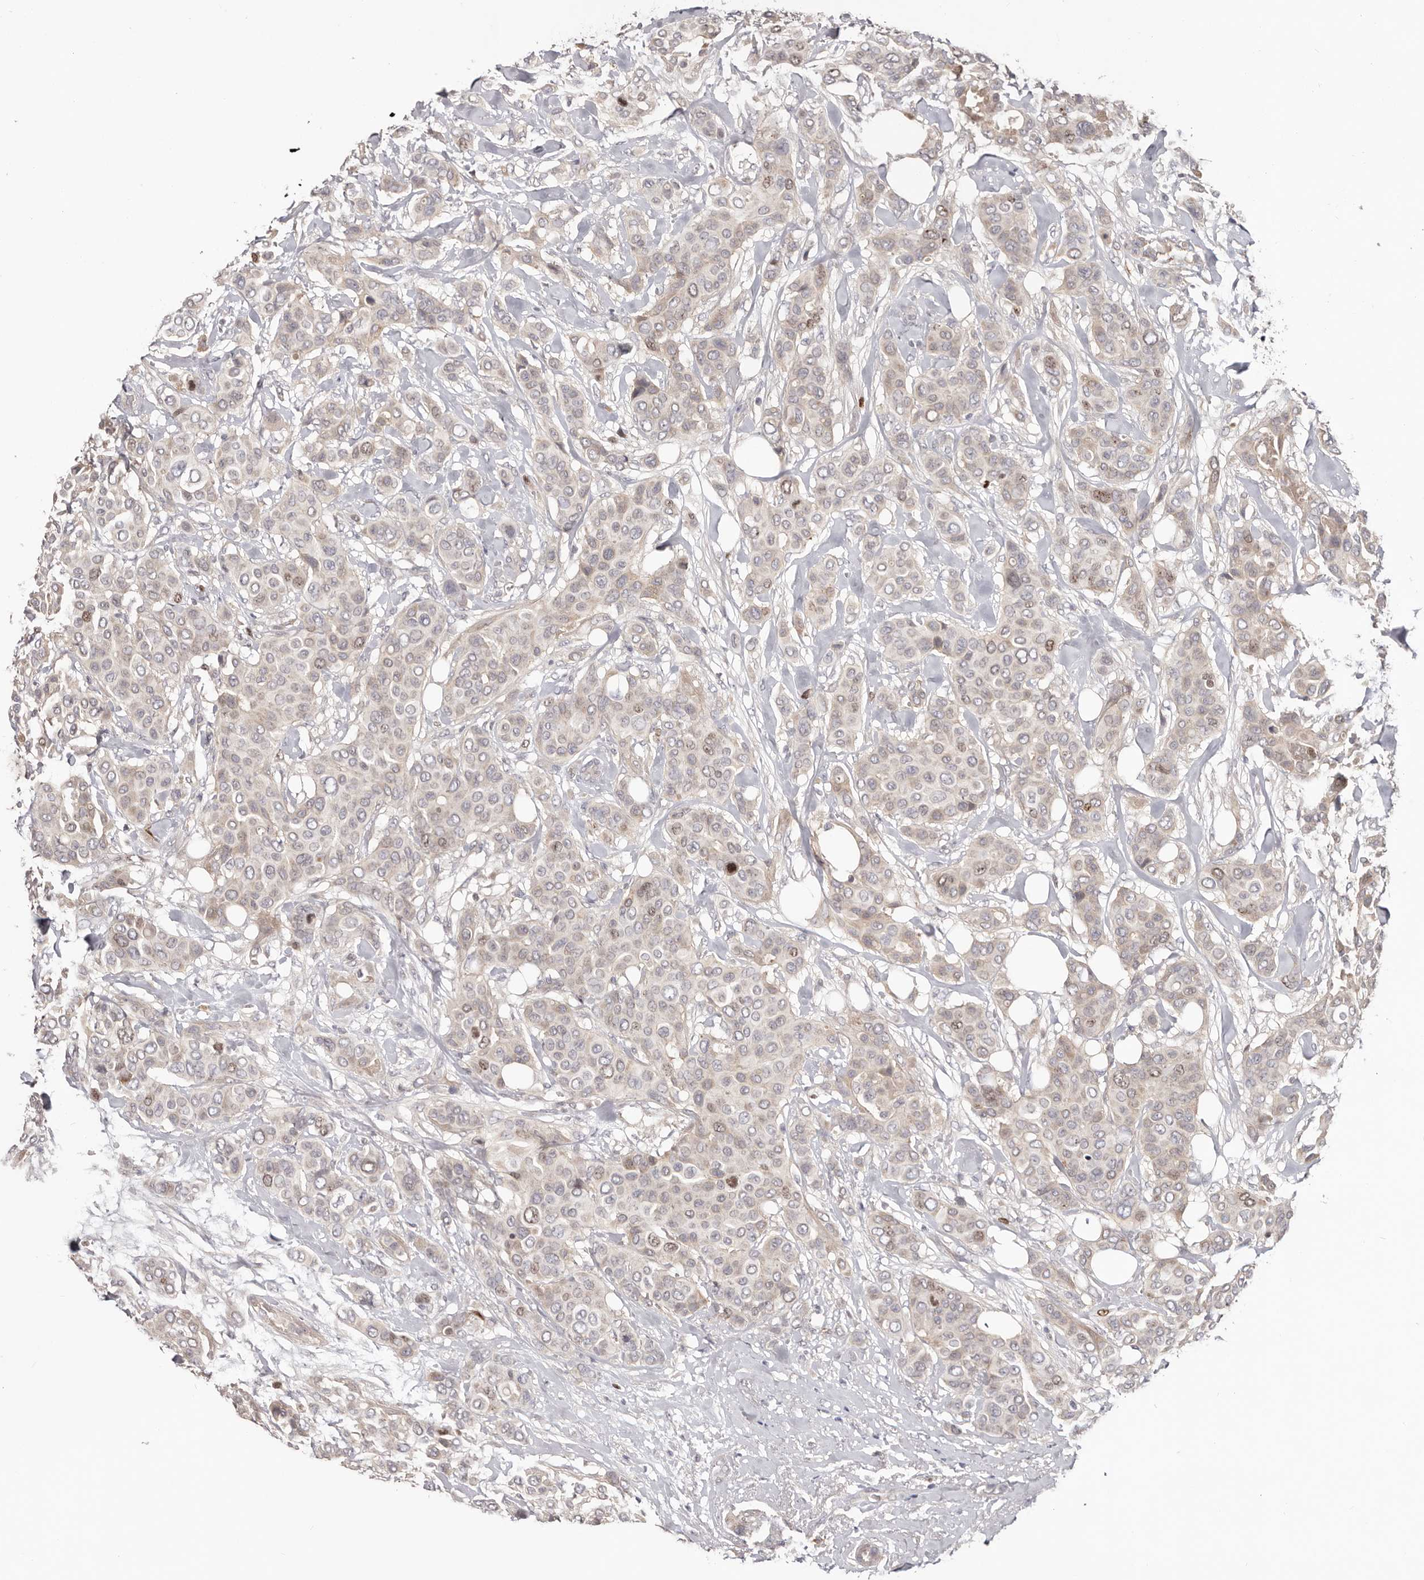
{"staining": {"intensity": "weak", "quantity": "<25%", "location": "nuclear"}, "tissue": "breast cancer", "cell_type": "Tumor cells", "image_type": "cancer", "snomed": [{"axis": "morphology", "description": "Lobular carcinoma"}, {"axis": "topography", "description": "Breast"}], "caption": "Image shows no protein positivity in tumor cells of breast cancer (lobular carcinoma) tissue. (DAB IHC, high magnification).", "gene": "CCDC190", "patient": {"sex": "female", "age": 51}}